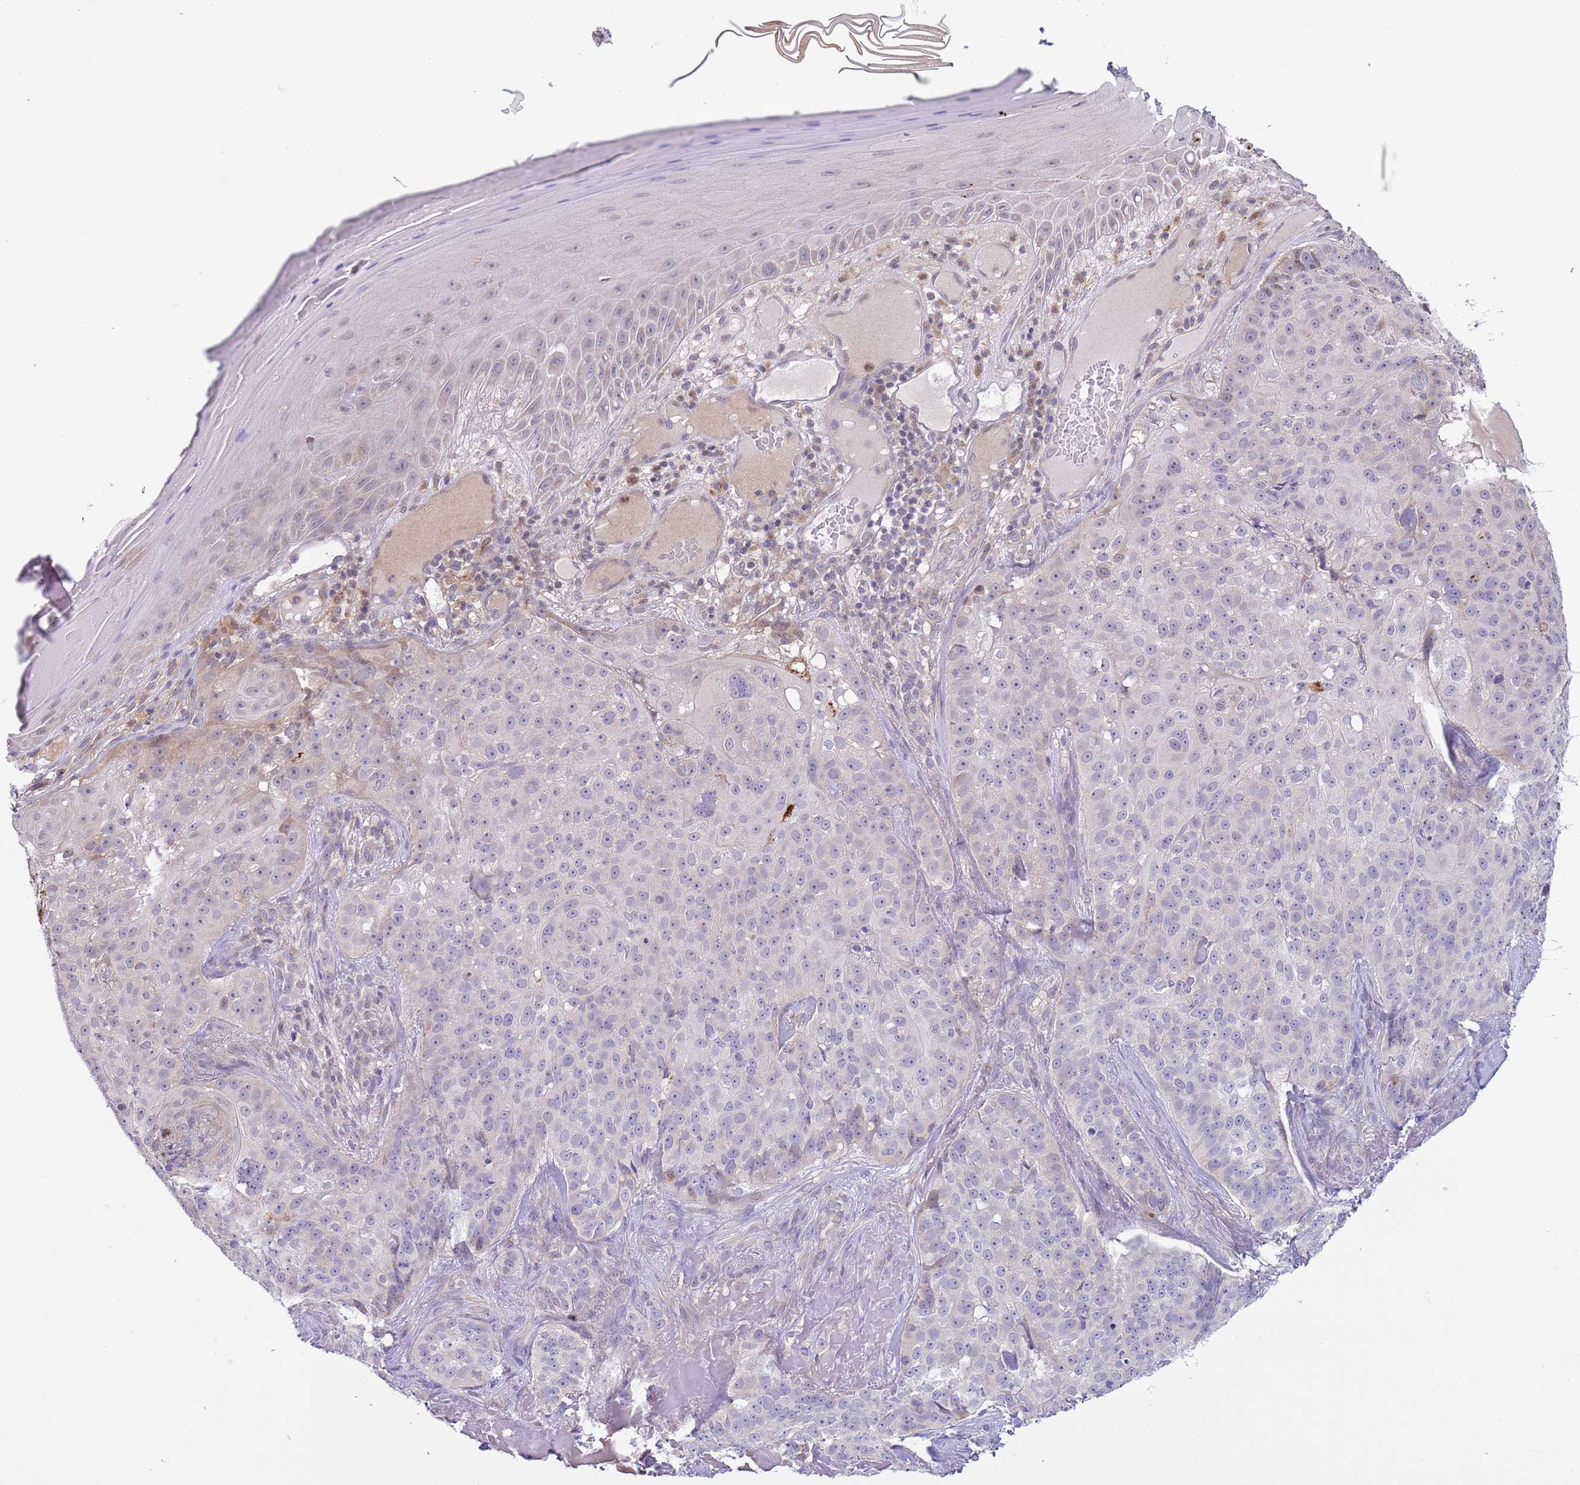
{"staining": {"intensity": "negative", "quantity": "none", "location": "none"}, "tissue": "skin cancer", "cell_type": "Tumor cells", "image_type": "cancer", "snomed": [{"axis": "morphology", "description": "Basal cell carcinoma"}, {"axis": "topography", "description": "Skin"}], "caption": "Skin cancer (basal cell carcinoma) was stained to show a protein in brown. There is no significant positivity in tumor cells.", "gene": "ABHD17C", "patient": {"sex": "female", "age": 92}}